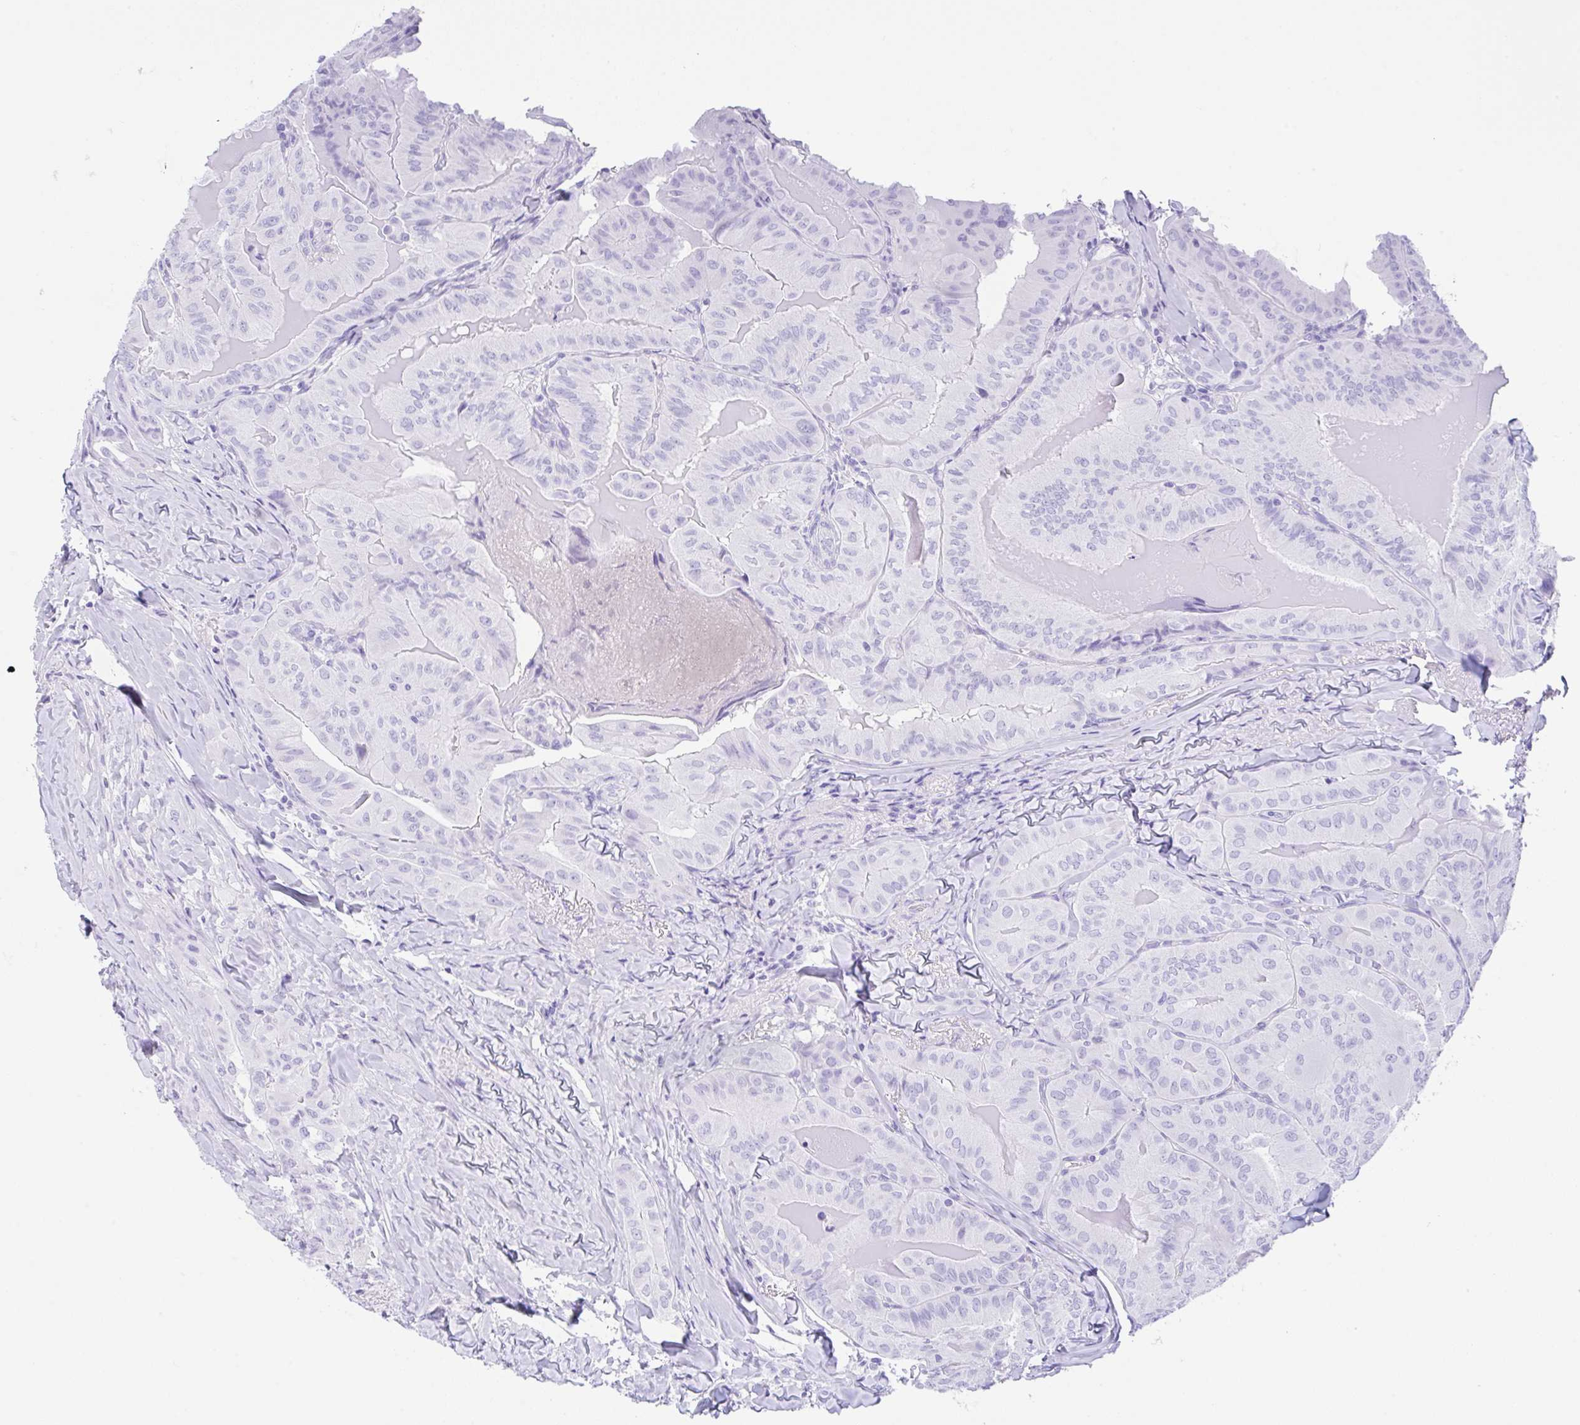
{"staining": {"intensity": "negative", "quantity": "none", "location": "none"}, "tissue": "thyroid cancer", "cell_type": "Tumor cells", "image_type": "cancer", "snomed": [{"axis": "morphology", "description": "Papillary adenocarcinoma, NOS"}, {"axis": "topography", "description": "Thyroid gland"}], "caption": "A high-resolution histopathology image shows IHC staining of thyroid cancer, which demonstrates no significant expression in tumor cells.", "gene": "CPA1", "patient": {"sex": "female", "age": 68}}